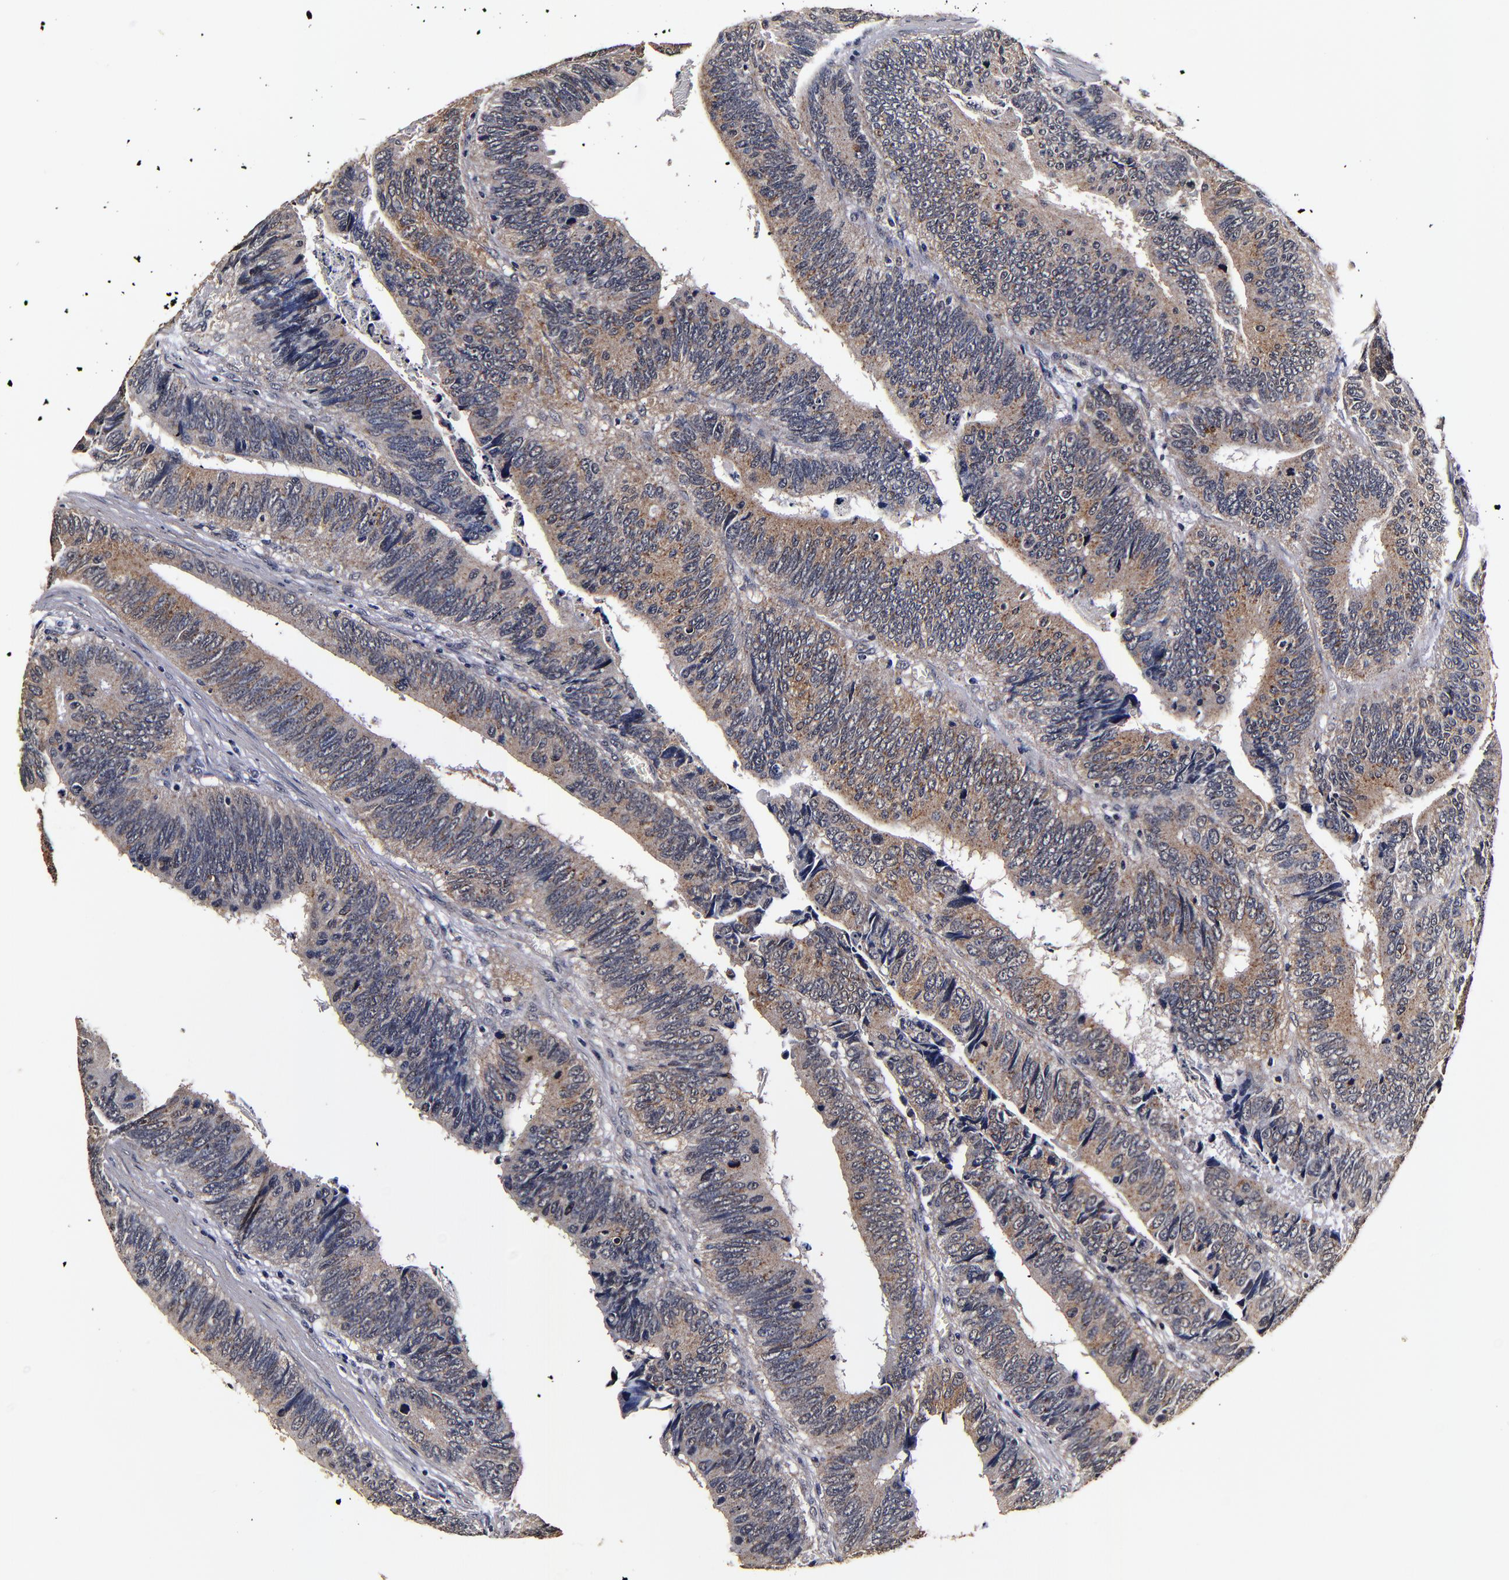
{"staining": {"intensity": "moderate", "quantity": ">75%", "location": "cytoplasmic/membranous"}, "tissue": "colorectal cancer", "cell_type": "Tumor cells", "image_type": "cancer", "snomed": [{"axis": "morphology", "description": "Adenocarcinoma, NOS"}, {"axis": "topography", "description": "Colon"}], "caption": "Immunohistochemistry photomicrograph of colorectal cancer (adenocarcinoma) stained for a protein (brown), which shows medium levels of moderate cytoplasmic/membranous positivity in about >75% of tumor cells.", "gene": "MMP15", "patient": {"sex": "male", "age": 72}}